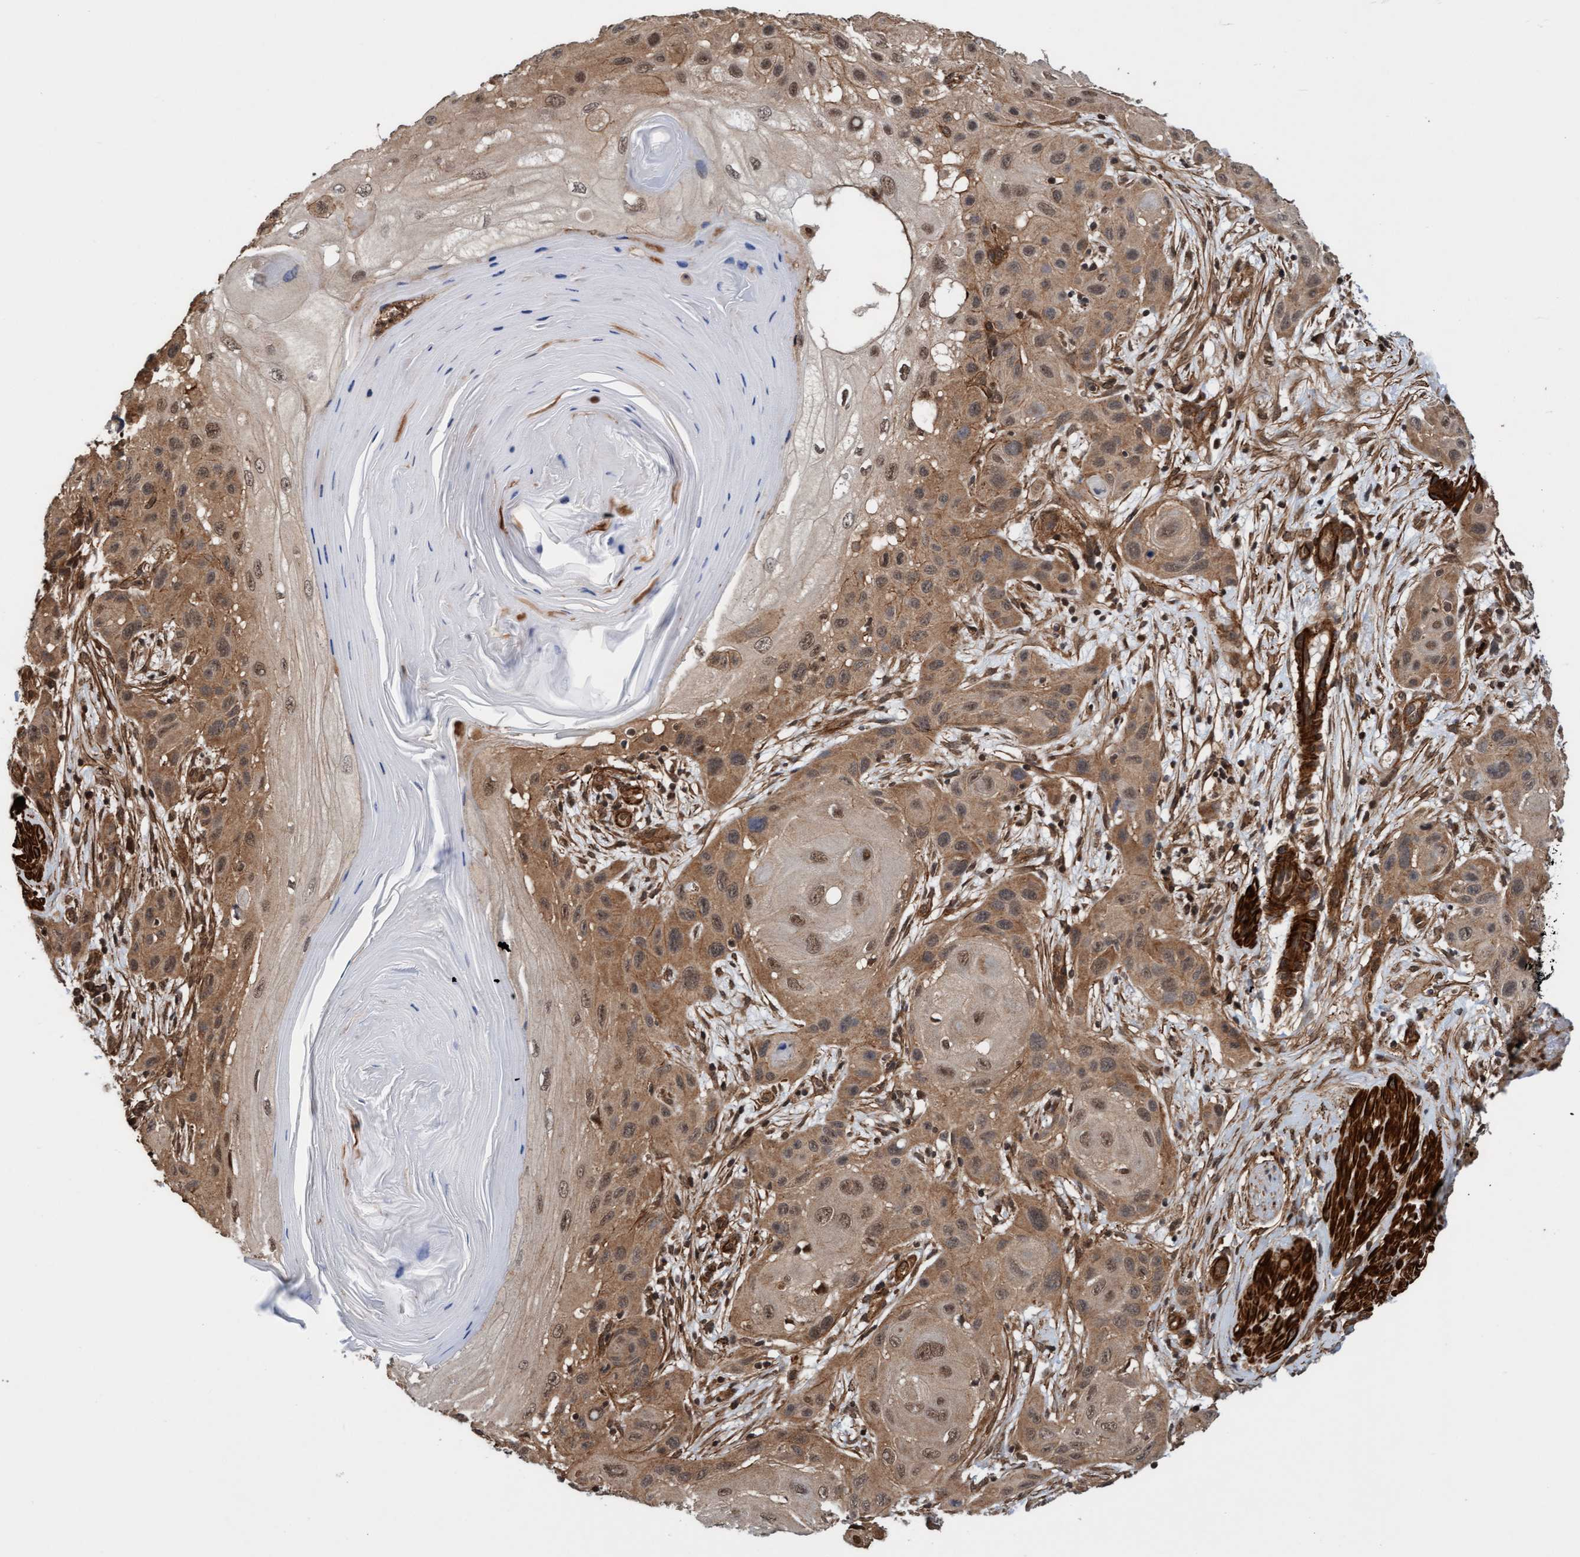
{"staining": {"intensity": "moderate", "quantity": ">75%", "location": "cytoplasmic/membranous,nuclear"}, "tissue": "skin cancer", "cell_type": "Tumor cells", "image_type": "cancer", "snomed": [{"axis": "morphology", "description": "Squamous cell carcinoma, NOS"}, {"axis": "topography", "description": "Skin"}], "caption": "High-magnification brightfield microscopy of skin cancer (squamous cell carcinoma) stained with DAB (brown) and counterstained with hematoxylin (blue). tumor cells exhibit moderate cytoplasmic/membranous and nuclear expression is seen in about>75% of cells. Using DAB (3,3'-diaminobenzidine) (brown) and hematoxylin (blue) stains, captured at high magnification using brightfield microscopy.", "gene": "STXBP4", "patient": {"sex": "female", "age": 96}}